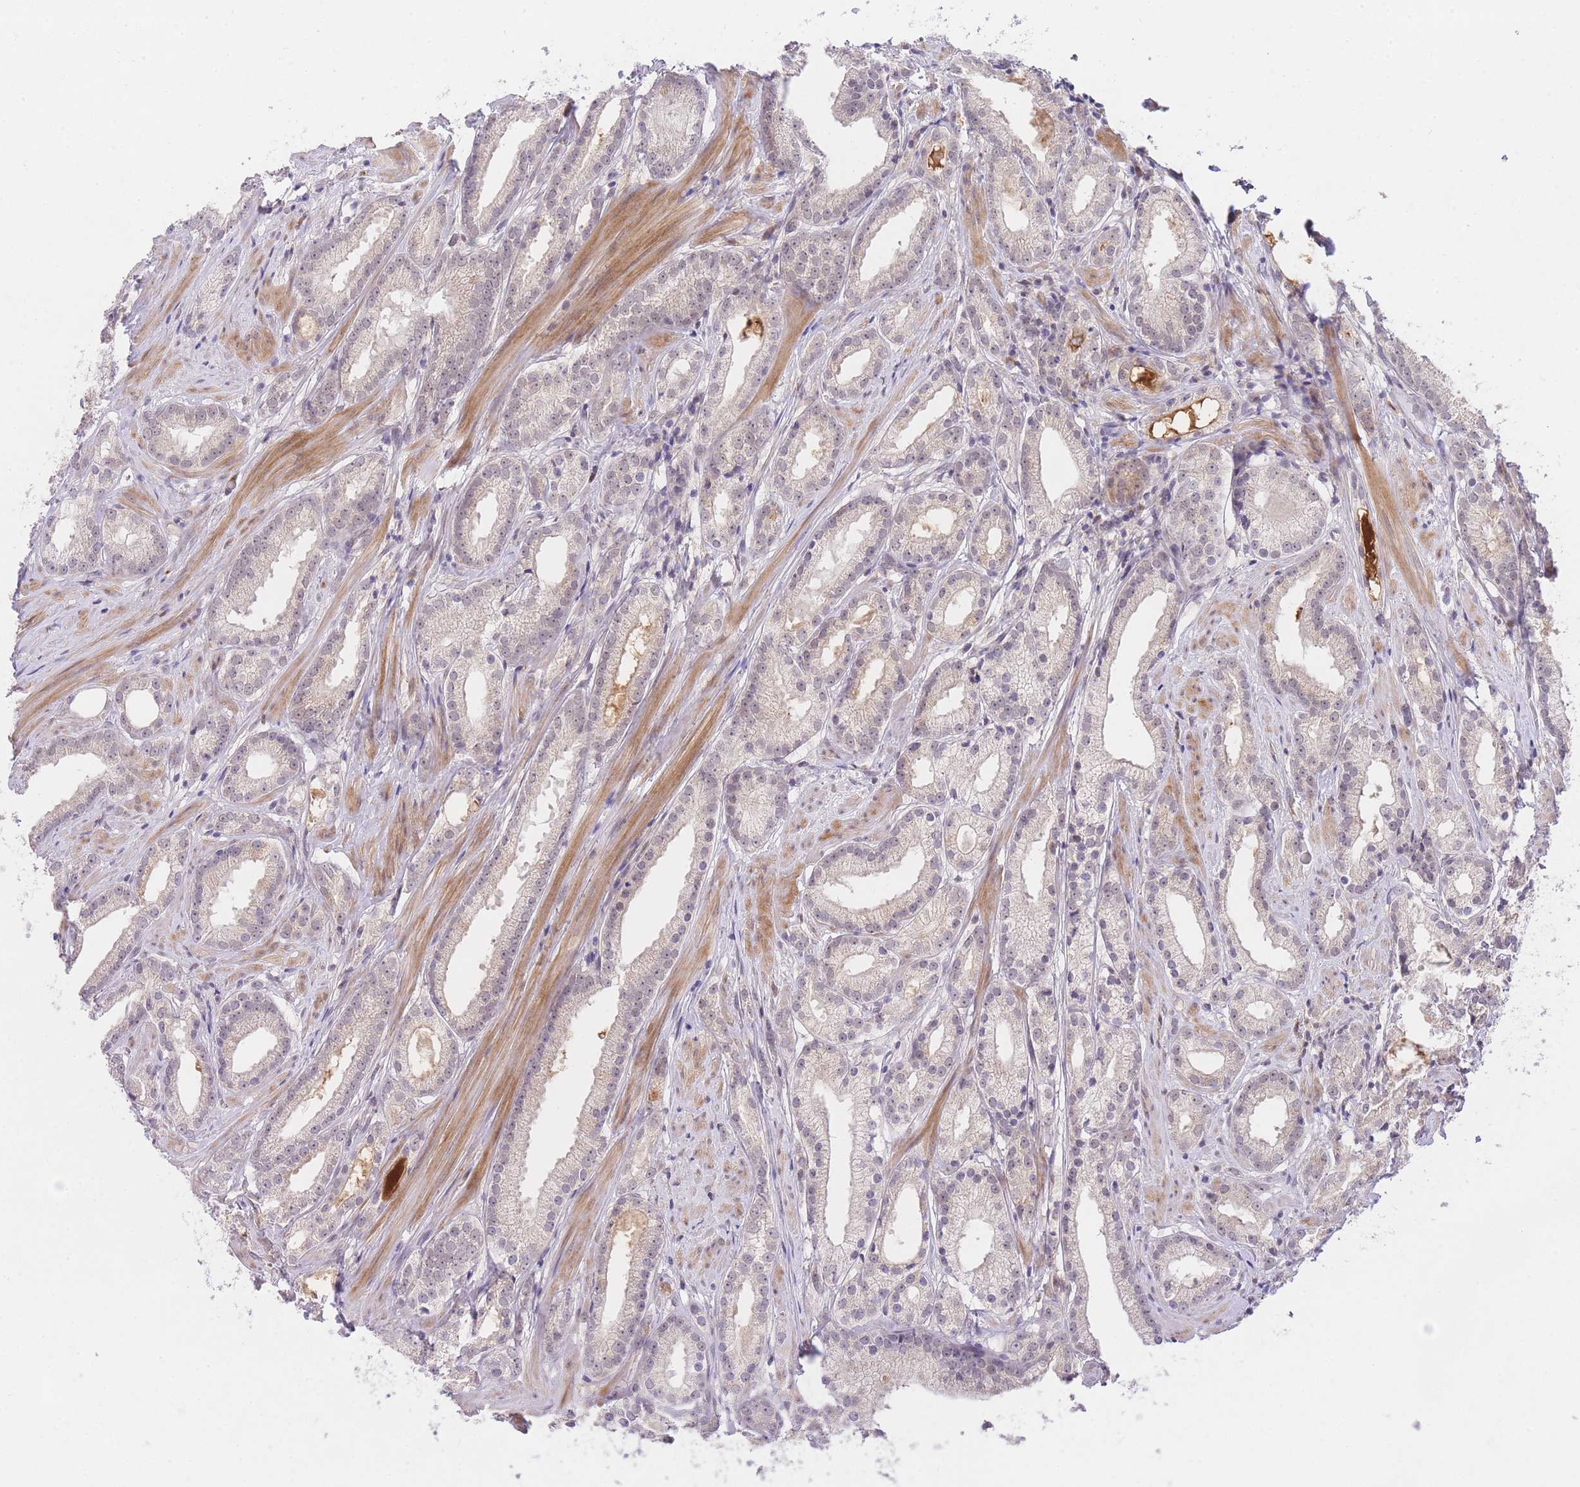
{"staining": {"intensity": "negative", "quantity": "none", "location": "none"}, "tissue": "prostate cancer", "cell_type": "Tumor cells", "image_type": "cancer", "snomed": [{"axis": "morphology", "description": "Adenocarcinoma, Low grade"}, {"axis": "topography", "description": "Prostate"}], "caption": "DAB (3,3'-diaminobenzidine) immunohistochemical staining of adenocarcinoma (low-grade) (prostate) demonstrates no significant positivity in tumor cells.", "gene": "SLC25A33", "patient": {"sex": "male", "age": 57}}